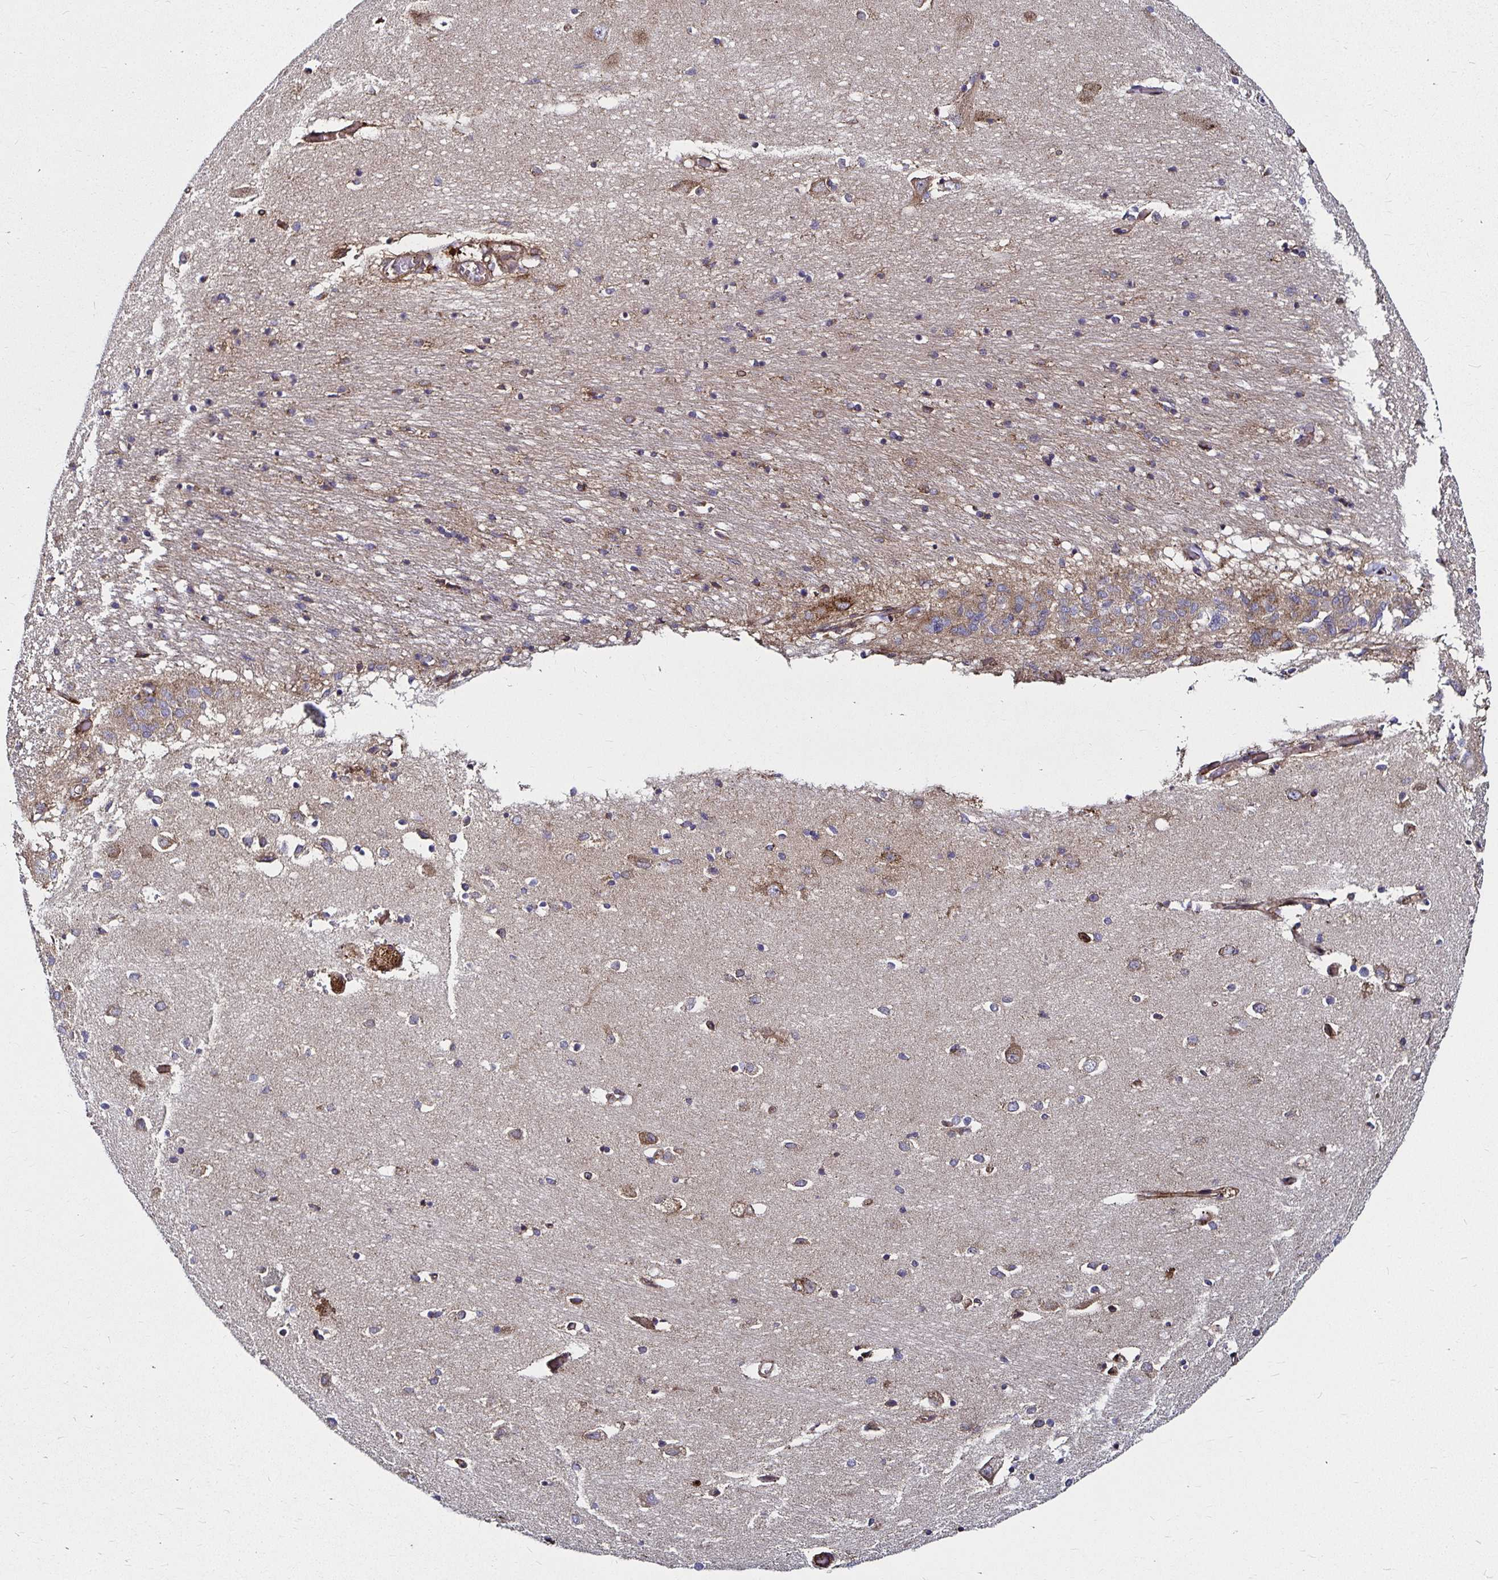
{"staining": {"intensity": "weak", "quantity": "<25%", "location": "cytoplasmic/membranous"}, "tissue": "caudate", "cell_type": "Glial cells", "image_type": "normal", "snomed": [{"axis": "morphology", "description": "Normal tissue, NOS"}, {"axis": "topography", "description": "Lateral ventricle wall"}, {"axis": "topography", "description": "Hippocampus"}], "caption": "A micrograph of human caudate is negative for staining in glial cells.", "gene": "SMYD3", "patient": {"sex": "female", "age": 63}}